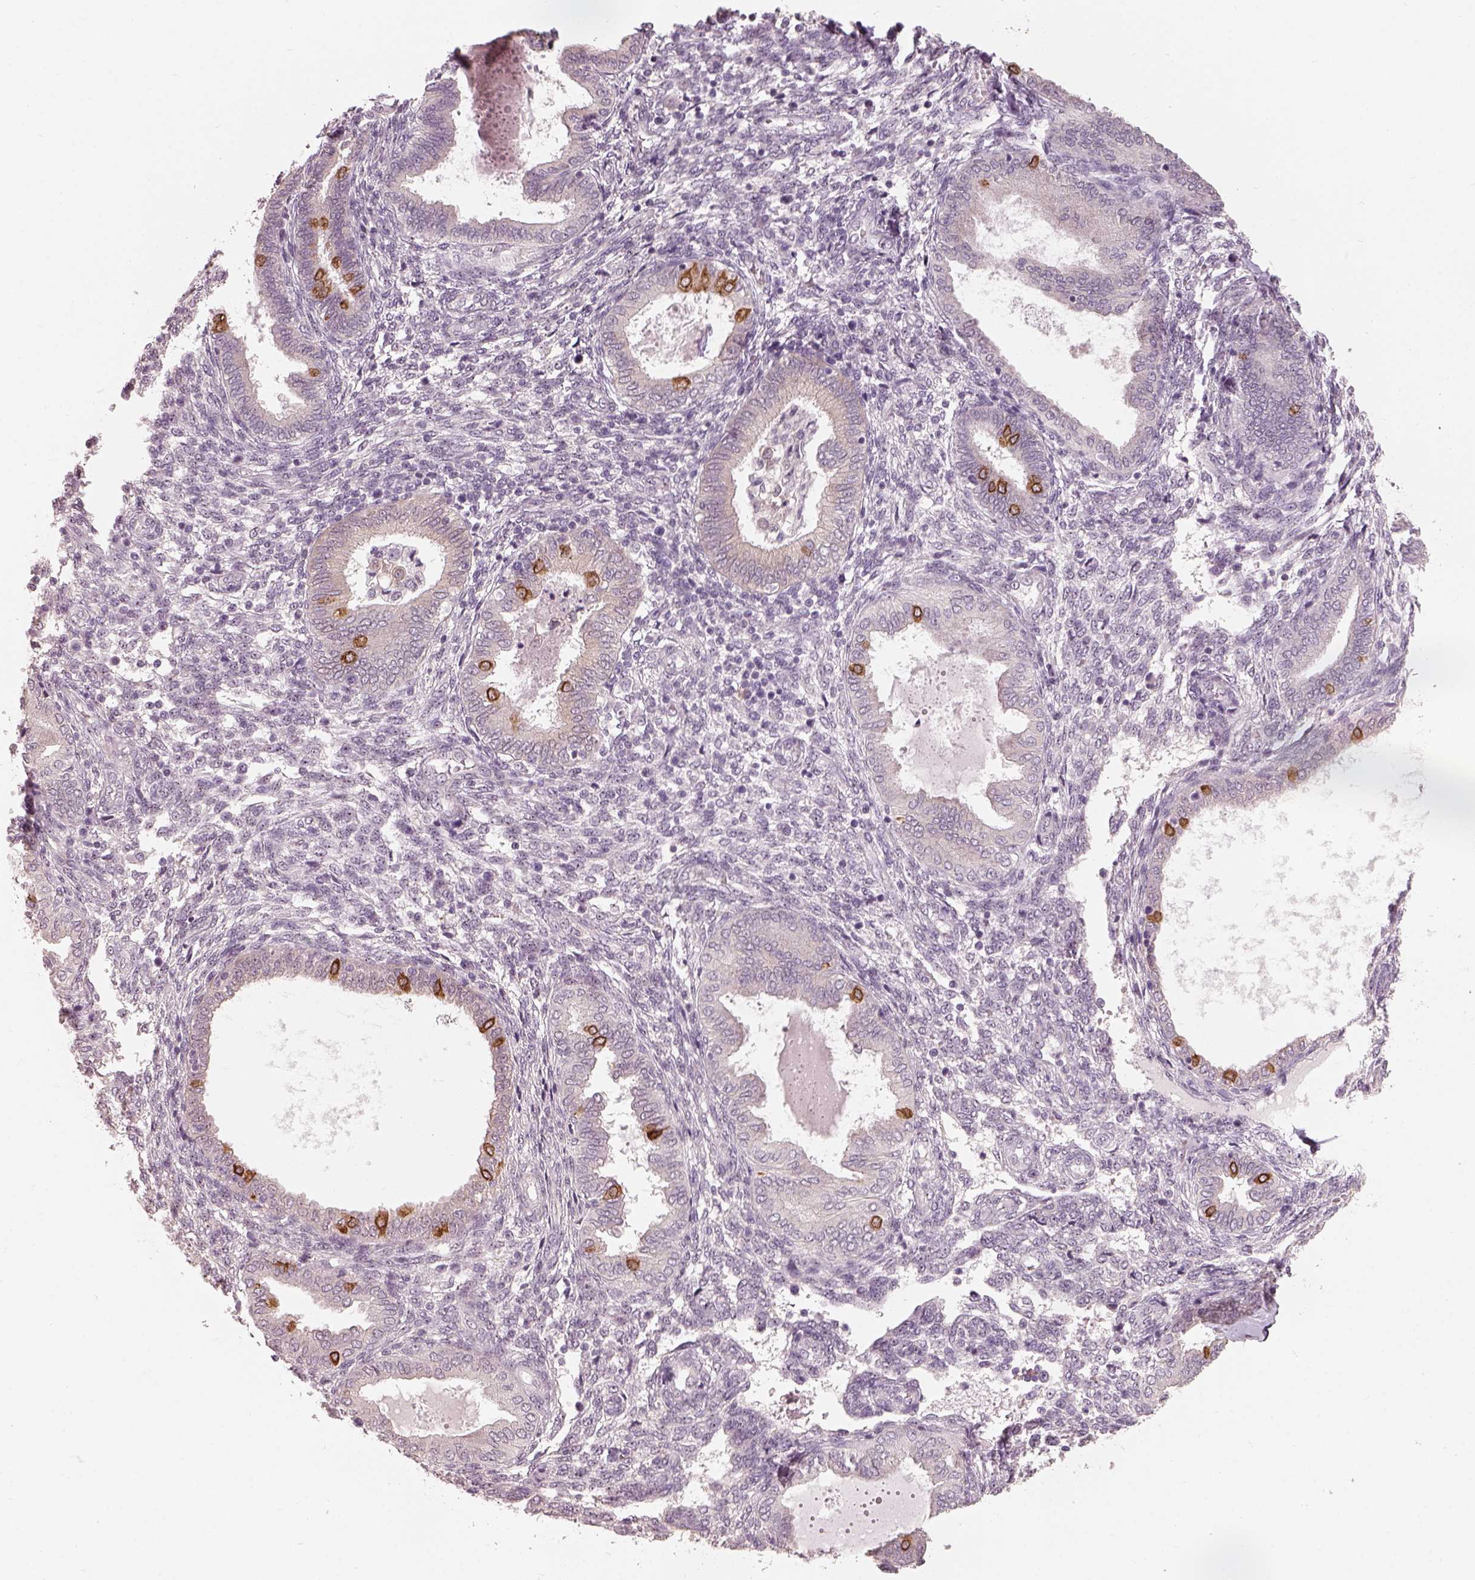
{"staining": {"intensity": "negative", "quantity": "none", "location": "none"}, "tissue": "endometrium", "cell_type": "Cells in endometrial stroma", "image_type": "normal", "snomed": [{"axis": "morphology", "description": "Normal tissue, NOS"}, {"axis": "topography", "description": "Endometrium"}], "caption": "Image shows no significant protein staining in cells in endometrial stroma of benign endometrium. (DAB immunohistochemistry (IHC) with hematoxylin counter stain).", "gene": "CDS1", "patient": {"sex": "female", "age": 42}}